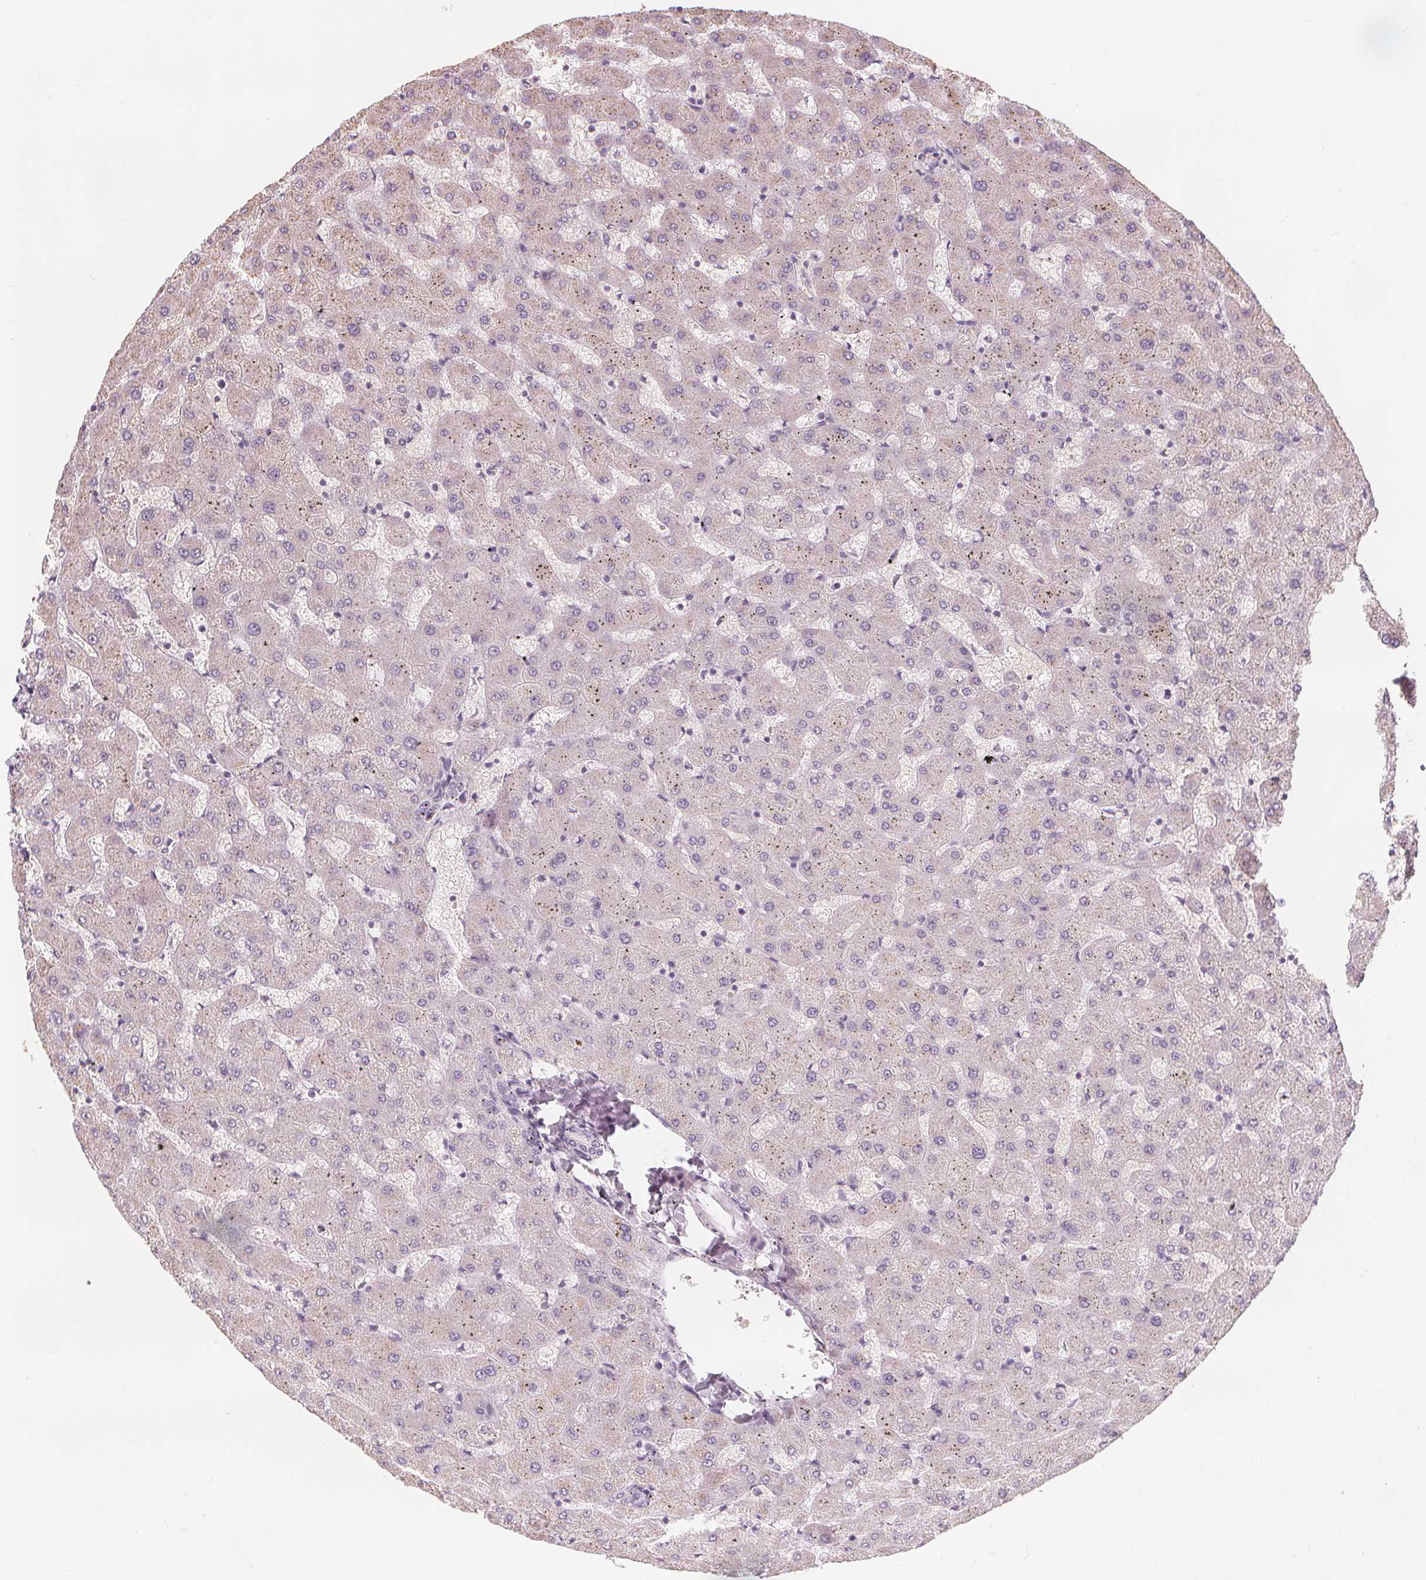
{"staining": {"intensity": "negative", "quantity": "none", "location": "none"}, "tissue": "liver", "cell_type": "Cholangiocytes", "image_type": "normal", "snomed": [{"axis": "morphology", "description": "Normal tissue, NOS"}, {"axis": "topography", "description": "Liver"}], "caption": "A high-resolution micrograph shows IHC staining of benign liver, which exhibits no significant staining in cholangiocytes.", "gene": "TIPIN", "patient": {"sex": "female", "age": 63}}